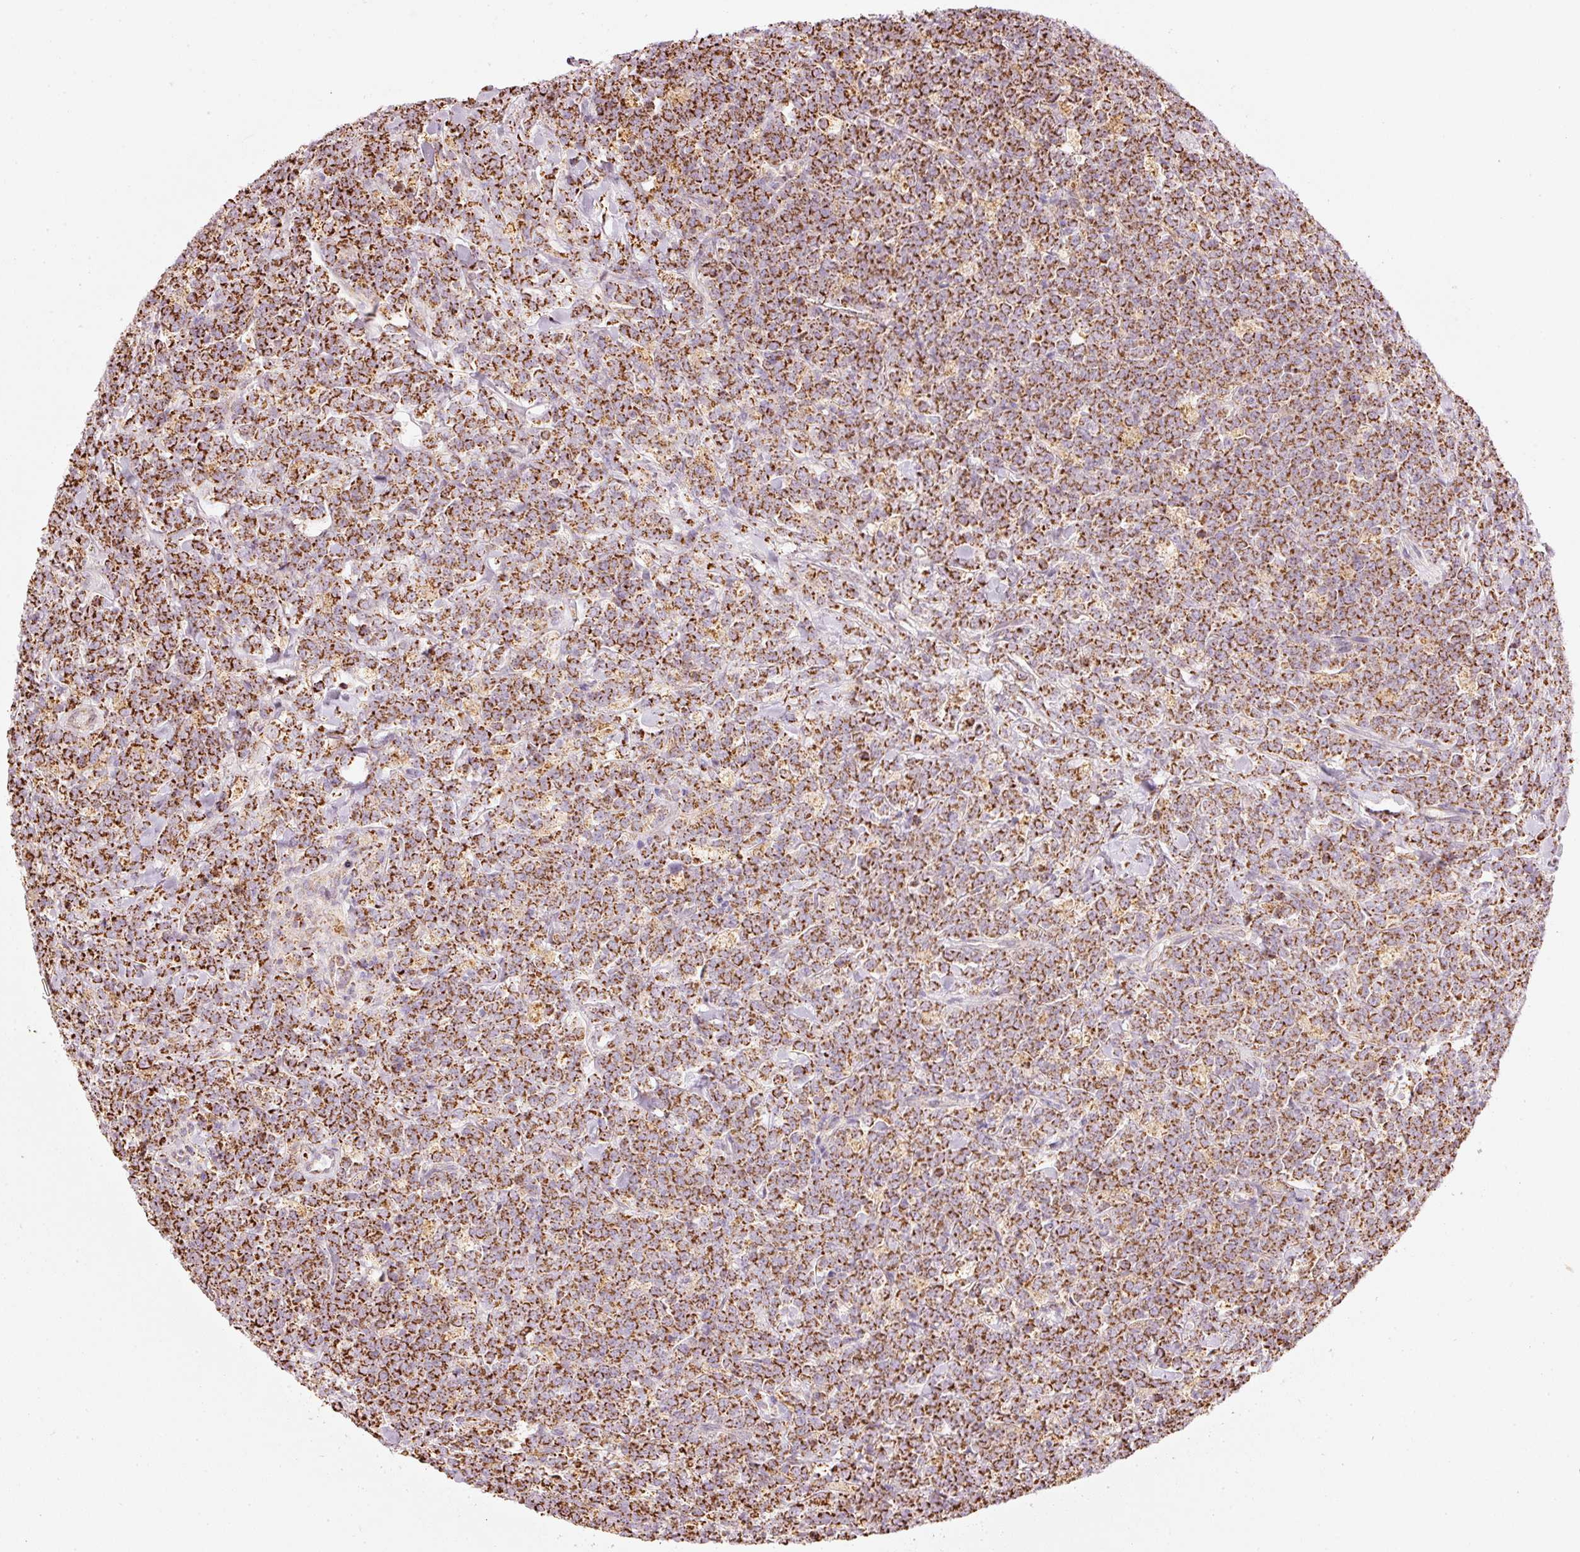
{"staining": {"intensity": "strong", "quantity": ">75%", "location": "cytoplasmic/membranous"}, "tissue": "lymphoma", "cell_type": "Tumor cells", "image_type": "cancer", "snomed": [{"axis": "morphology", "description": "Malignant lymphoma, non-Hodgkin's type, High grade"}, {"axis": "topography", "description": "Small intestine"}], "caption": "This image reveals immunohistochemistry staining of human malignant lymphoma, non-Hodgkin's type (high-grade), with high strong cytoplasmic/membranous staining in approximately >75% of tumor cells.", "gene": "C17orf98", "patient": {"sex": "male", "age": 8}}